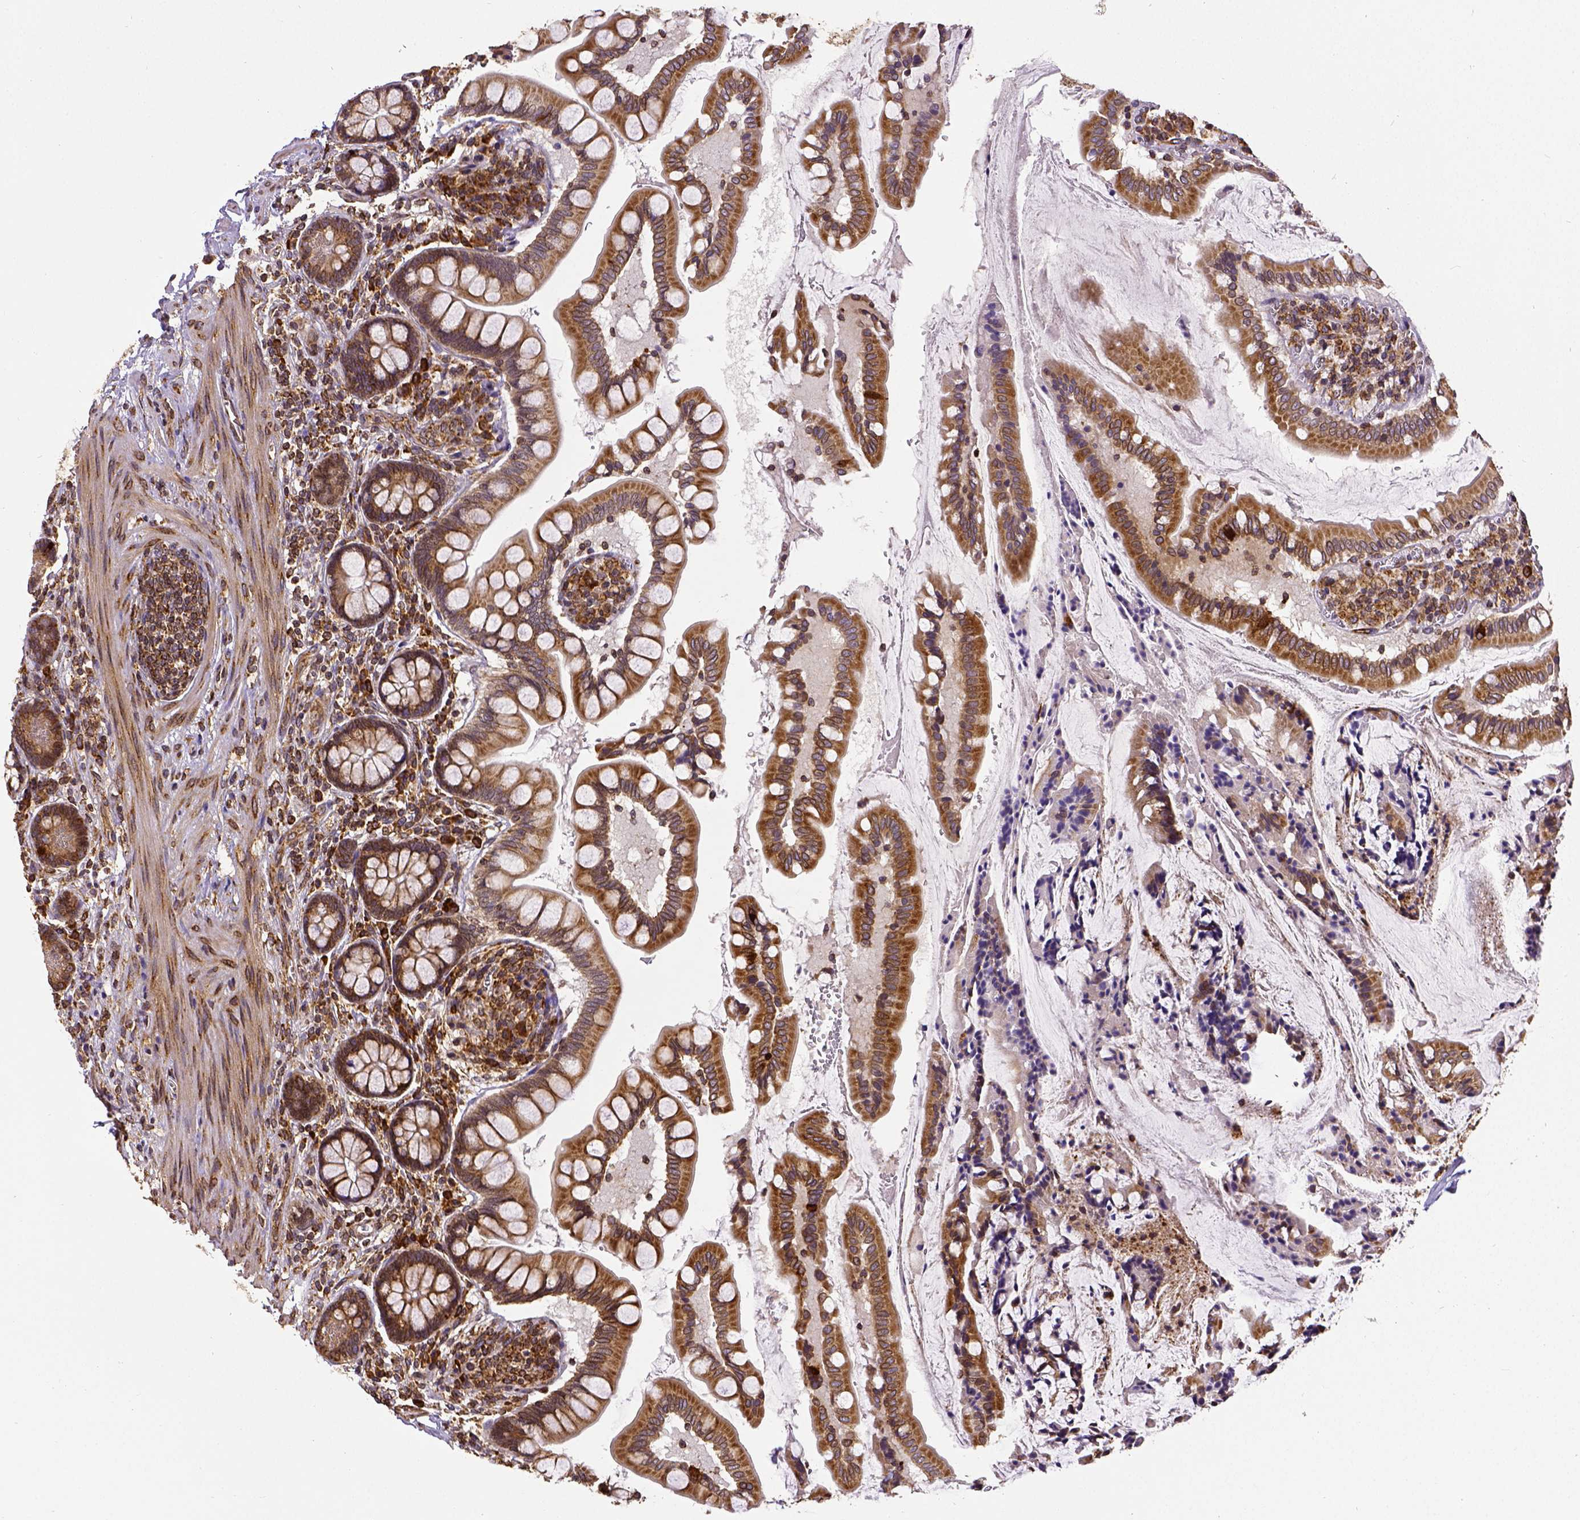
{"staining": {"intensity": "strong", "quantity": ">75%", "location": "cytoplasmic/membranous"}, "tissue": "small intestine", "cell_type": "Glandular cells", "image_type": "normal", "snomed": [{"axis": "morphology", "description": "Normal tissue, NOS"}, {"axis": "topography", "description": "Small intestine"}], "caption": "Small intestine stained with immunohistochemistry (IHC) exhibits strong cytoplasmic/membranous positivity in approximately >75% of glandular cells.", "gene": "MTDH", "patient": {"sex": "female", "age": 56}}